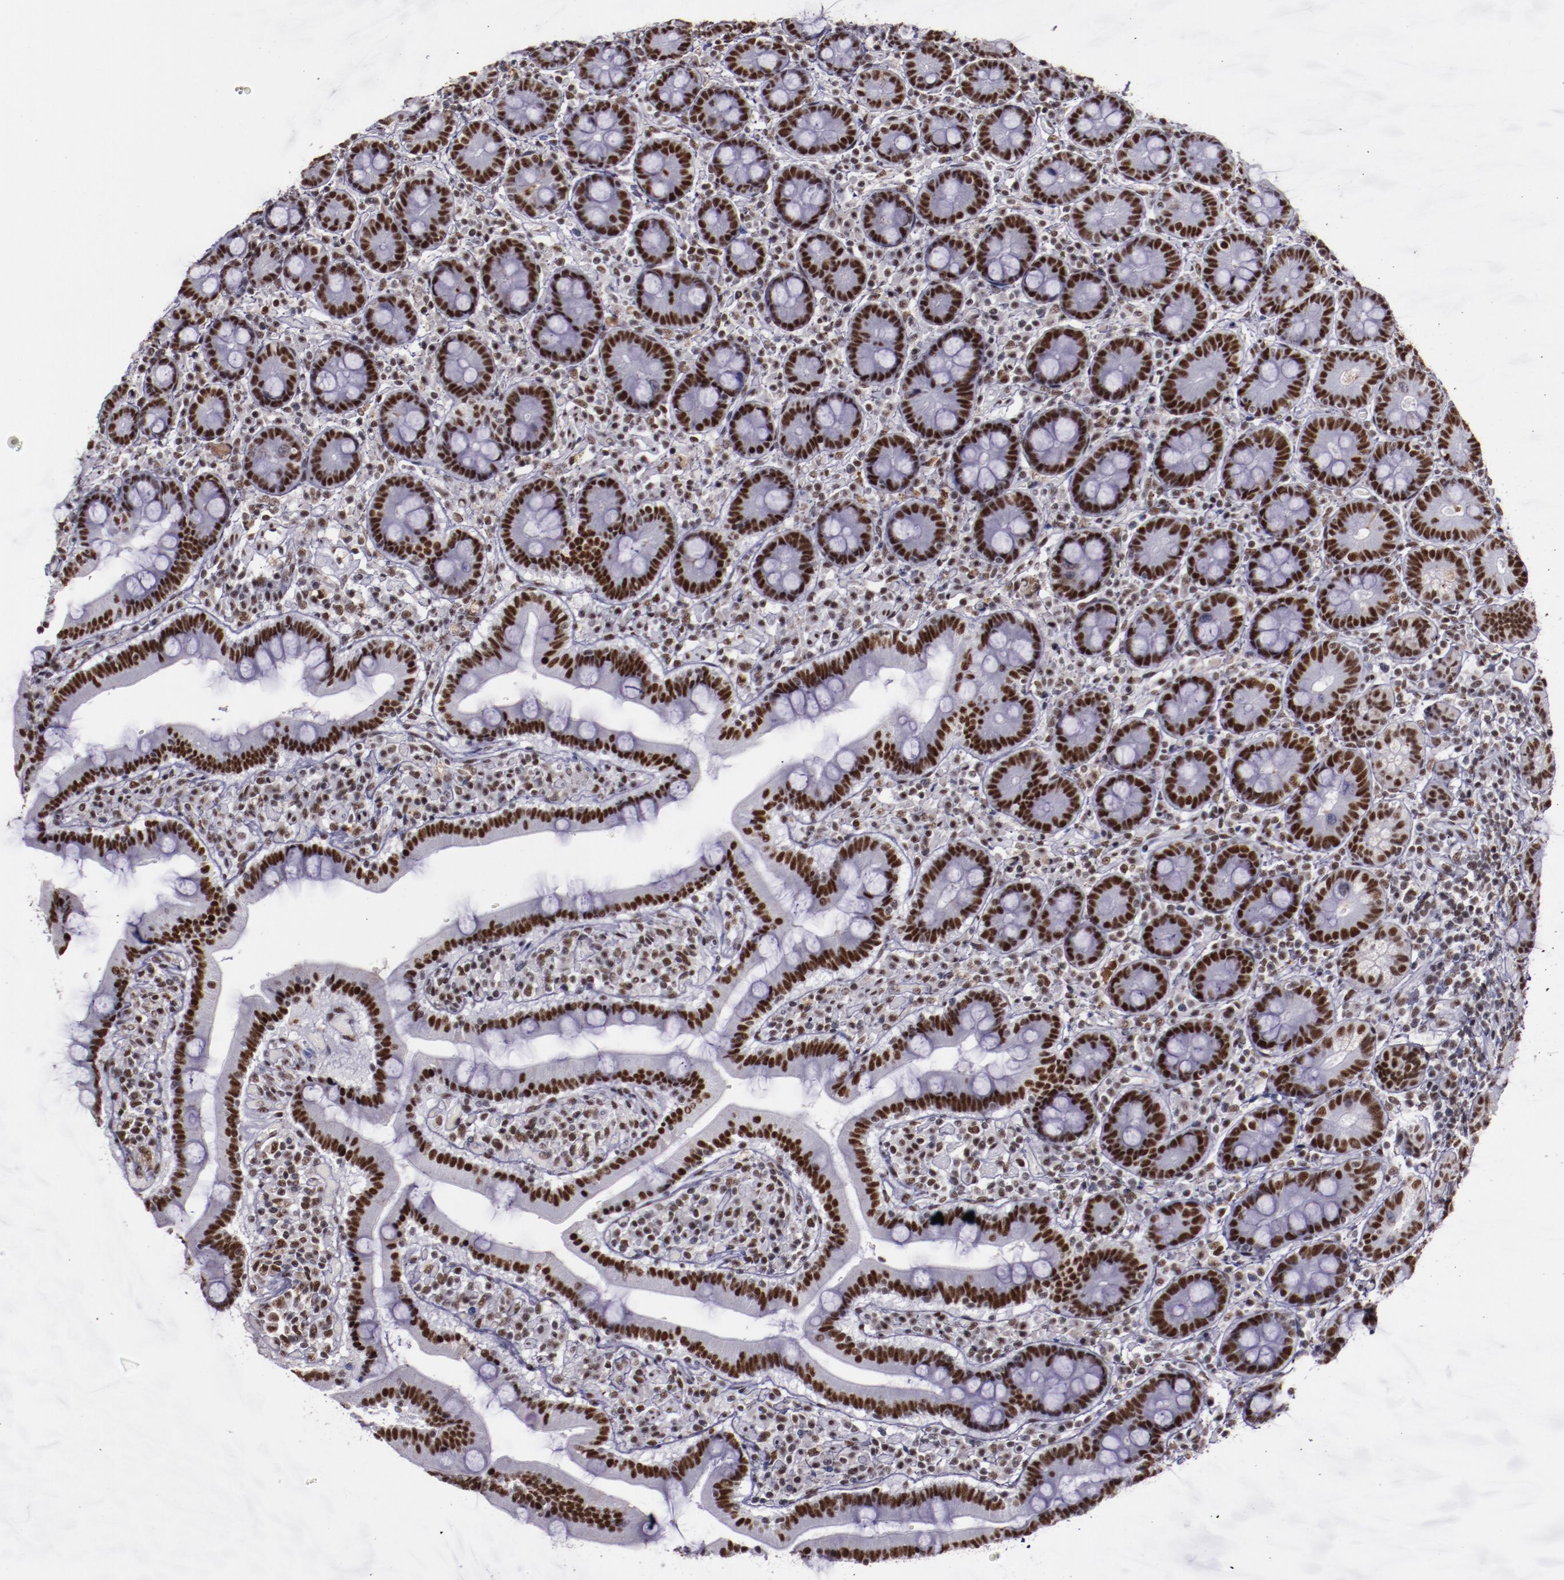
{"staining": {"intensity": "strong", "quantity": ">75%", "location": "nuclear"}, "tissue": "duodenum", "cell_type": "Glandular cells", "image_type": "normal", "snomed": [{"axis": "morphology", "description": "Normal tissue, NOS"}, {"axis": "topography", "description": "Duodenum"}], "caption": "Strong nuclear staining for a protein is seen in about >75% of glandular cells of benign duodenum using immunohistochemistry.", "gene": "PPP4R3A", "patient": {"sex": "male", "age": 66}}